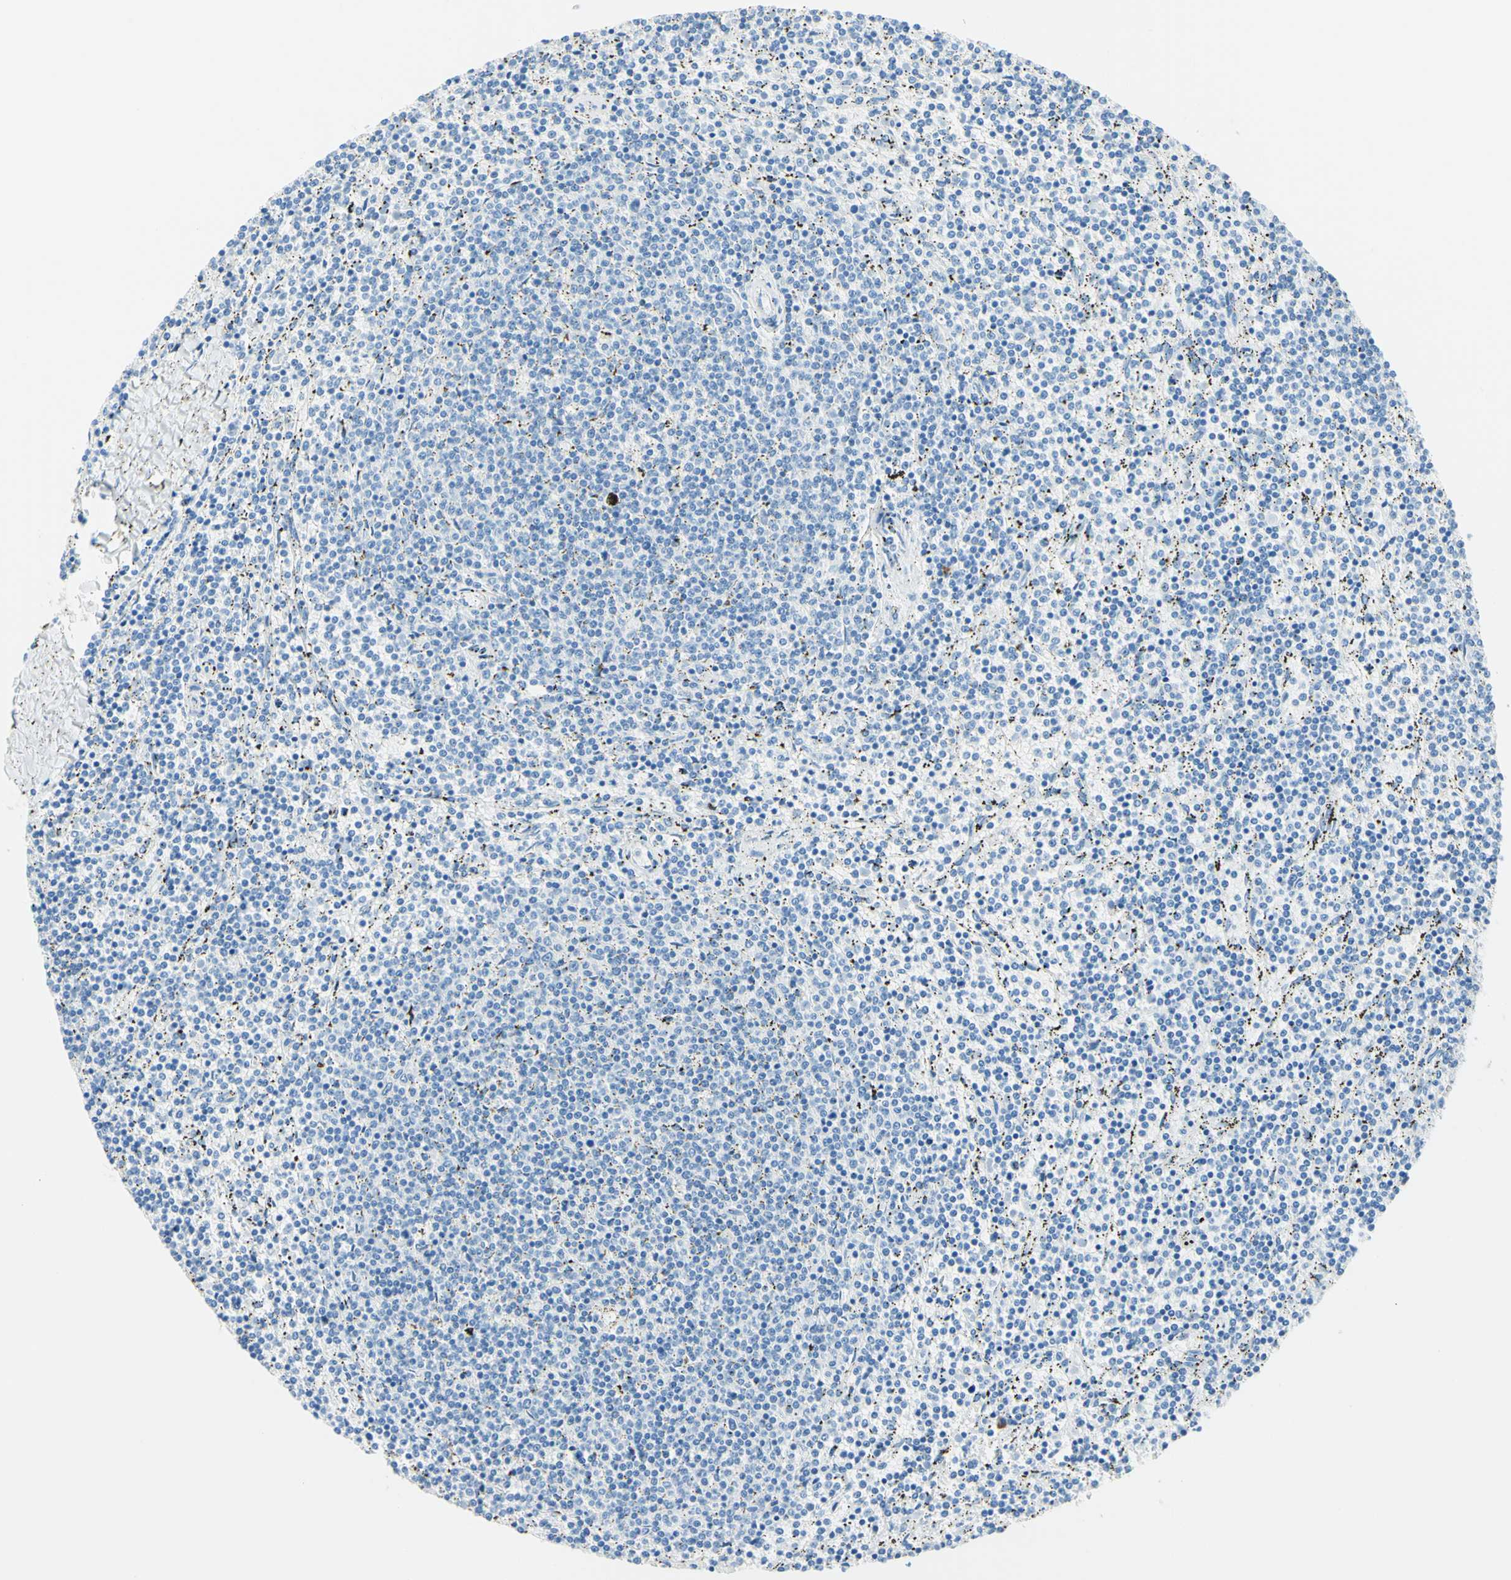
{"staining": {"intensity": "negative", "quantity": "none", "location": "none"}, "tissue": "lymphoma", "cell_type": "Tumor cells", "image_type": "cancer", "snomed": [{"axis": "morphology", "description": "Malignant lymphoma, non-Hodgkin's type, Low grade"}, {"axis": "topography", "description": "Spleen"}], "caption": "Tumor cells are negative for brown protein staining in malignant lymphoma, non-Hodgkin's type (low-grade). The staining is performed using DAB brown chromogen with nuclei counter-stained in using hematoxylin.", "gene": "IL6ST", "patient": {"sex": "female", "age": 50}}